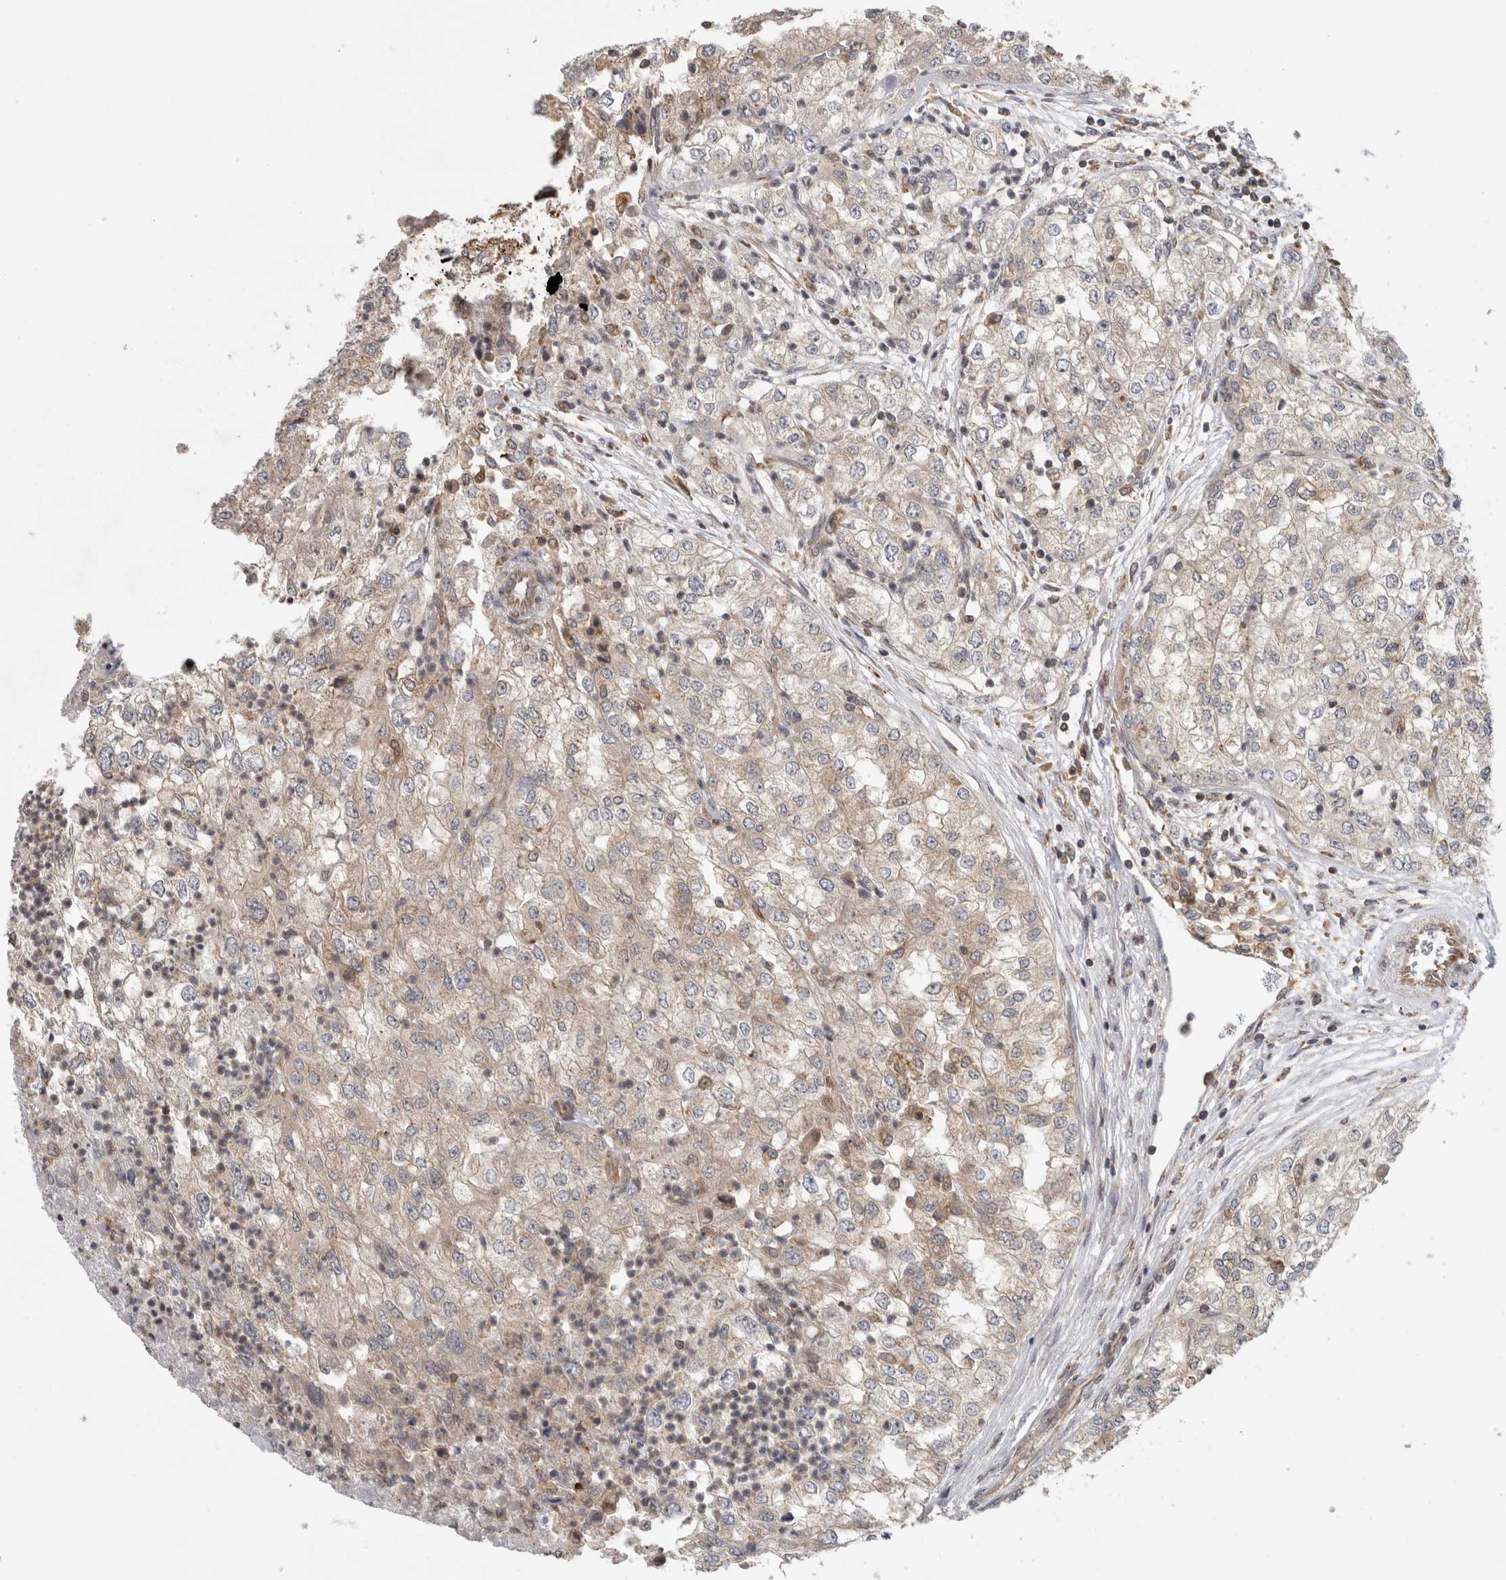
{"staining": {"intensity": "weak", "quantity": "<25%", "location": "cytoplasmic/membranous"}, "tissue": "renal cancer", "cell_type": "Tumor cells", "image_type": "cancer", "snomed": [{"axis": "morphology", "description": "Adenocarcinoma, NOS"}, {"axis": "topography", "description": "Kidney"}], "caption": "Immunohistochemistry (IHC) photomicrograph of neoplastic tissue: renal cancer stained with DAB displays no significant protein staining in tumor cells. (DAB IHC, high magnification).", "gene": "PARP6", "patient": {"sex": "female", "age": 54}}